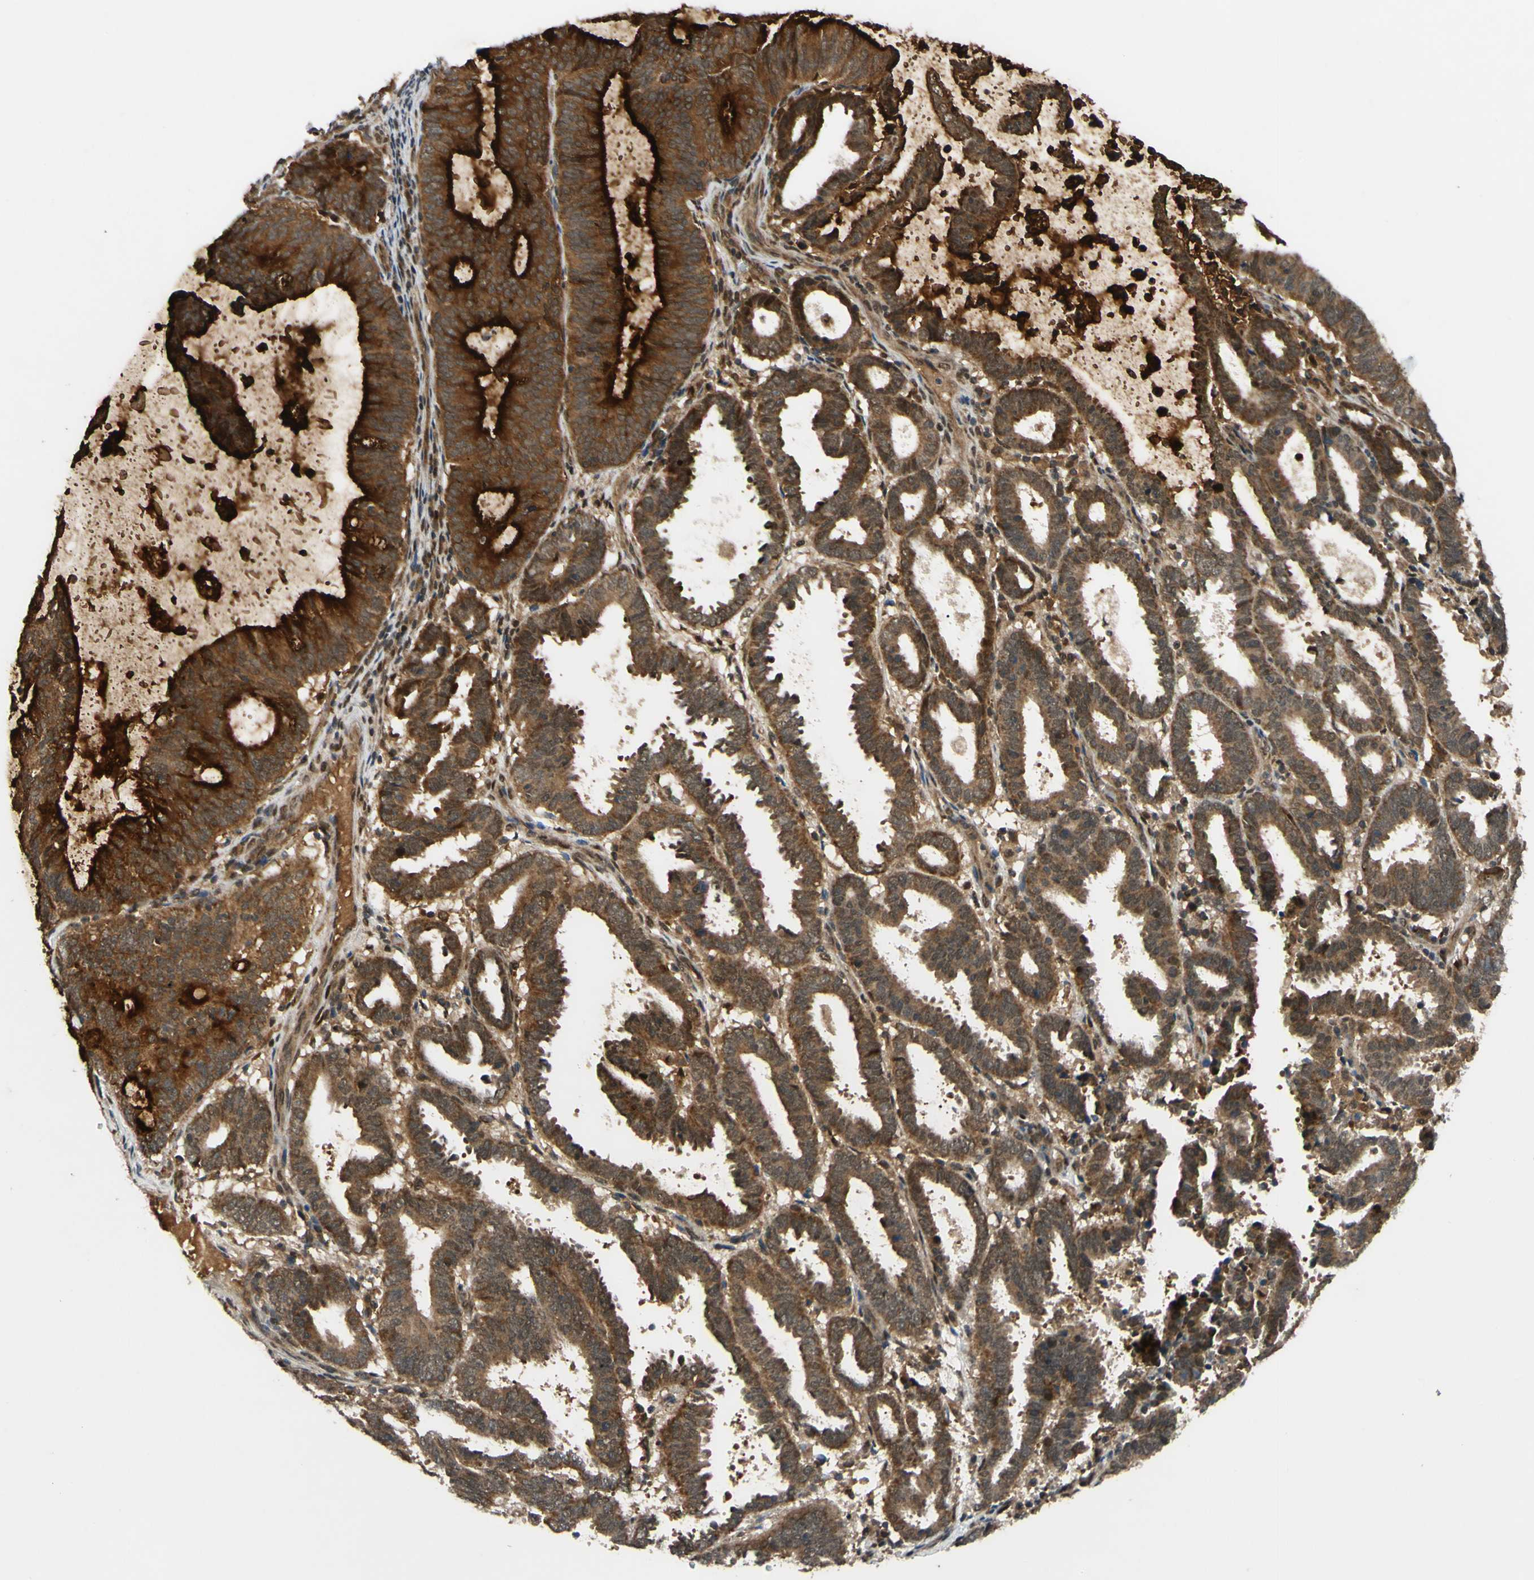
{"staining": {"intensity": "strong", "quantity": "25%-75%", "location": "cytoplasmic/membranous"}, "tissue": "endometrial cancer", "cell_type": "Tumor cells", "image_type": "cancer", "snomed": [{"axis": "morphology", "description": "Adenocarcinoma, NOS"}, {"axis": "topography", "description": "Uterus"}], "caption": "Endometrial cancer stained with a brown dye reveals strong cytoplasmic/membranous positive staining in approximately 25%-75% of tumor cells.", "gene": "ABCC8", "patient": {"sex": "female", "age": 83}}